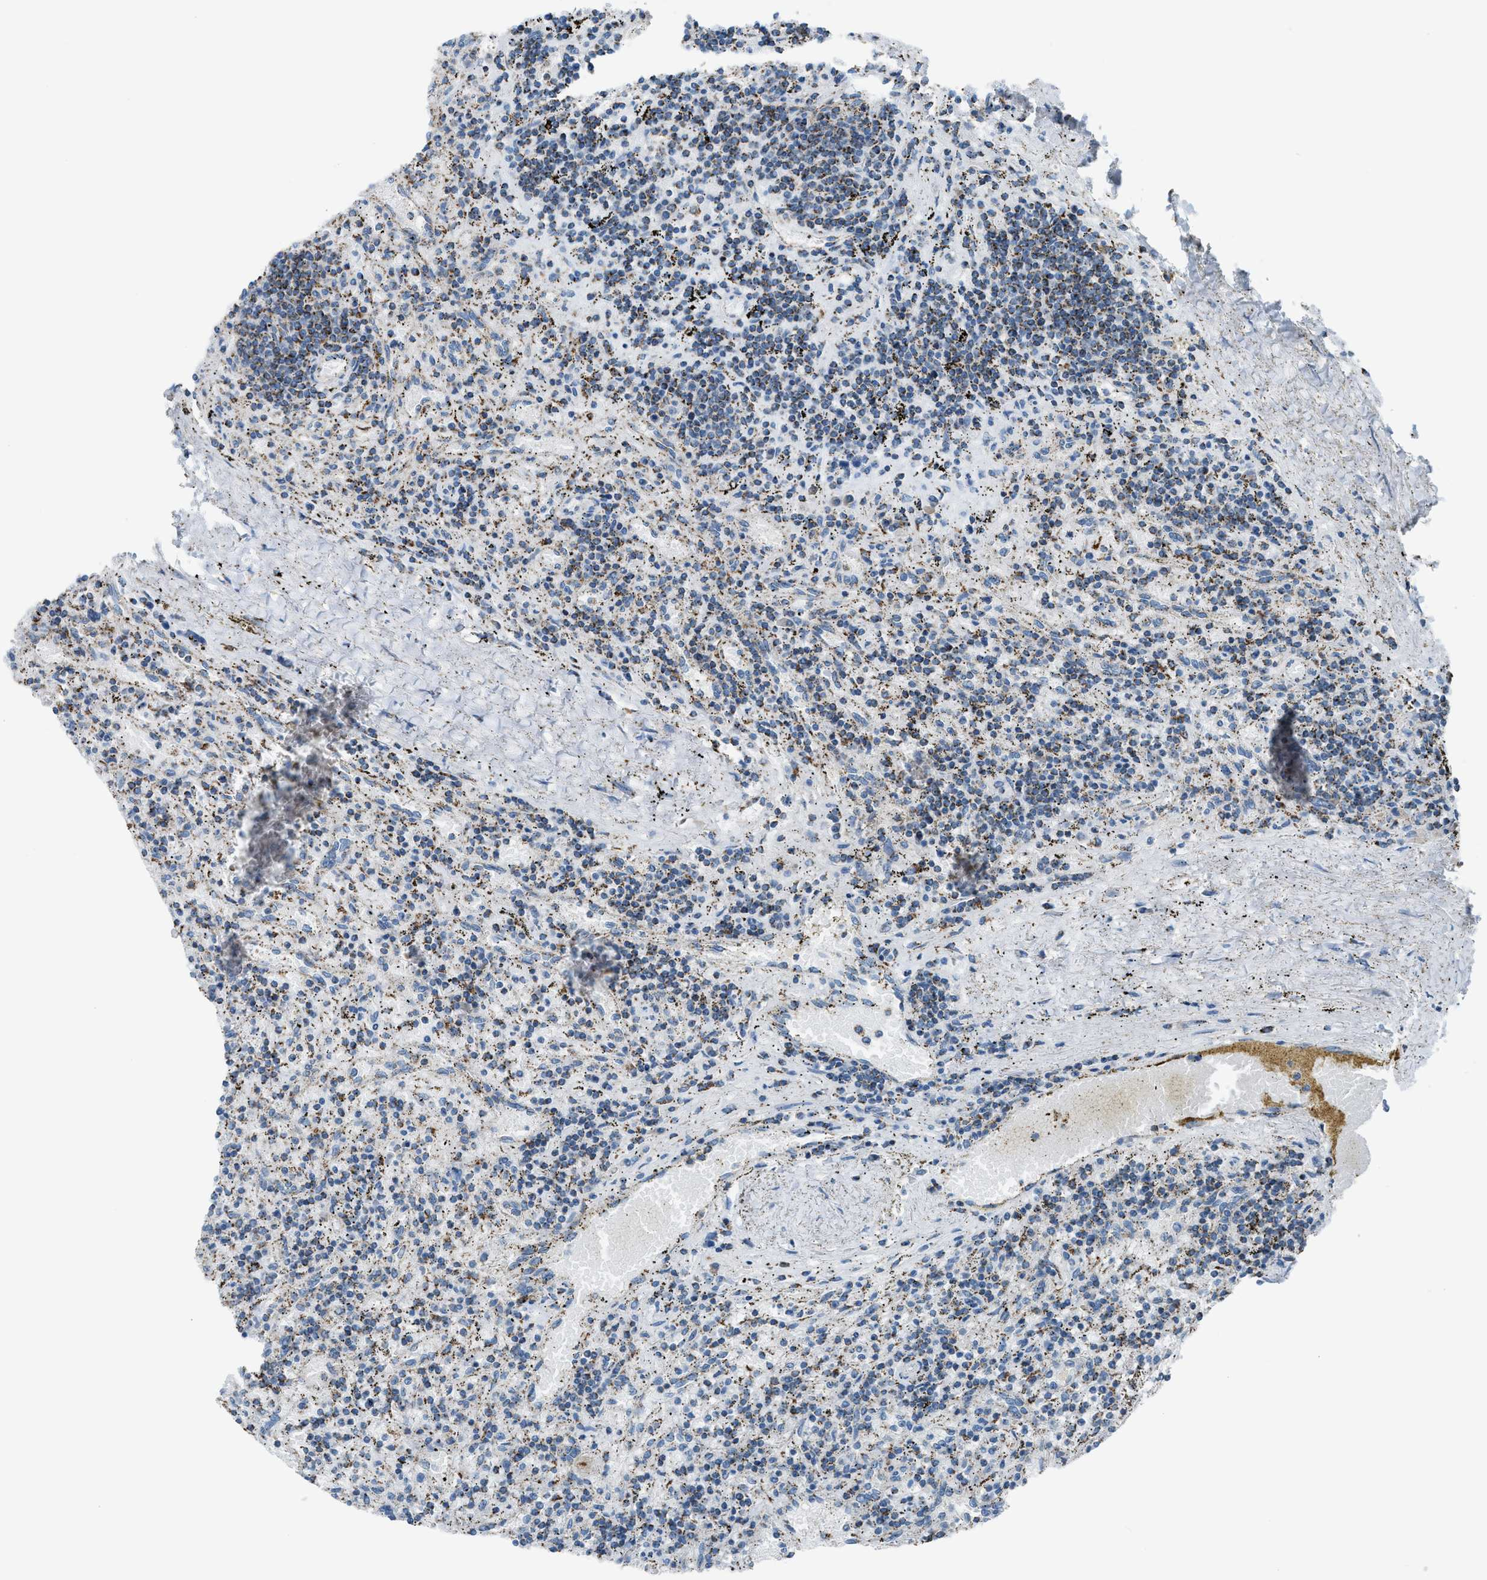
{"staining": {"intensity": "moderate", "quantity": ">75%", "location": "cytoplasmic/membranous"}, "tissue": "lymphoma", "cell_type": "Tumor cells", "image_type": "cancer", "snomed": [{"axis": "morphology", "description": "Malignant lymphoma, non-Hodgkin's type, Low grade"}, {"axis": "topography", "description": "Spleen"}], "caption": "A photomicrograph of malignant lymphoma, non-Hodgkin's type (low-grade) stained for a protein shows moderate cytoplasmic/membranous brown staining in tumor cells.", "gene": "MDH2", "patient": {"sex": "male", "age": 76}}